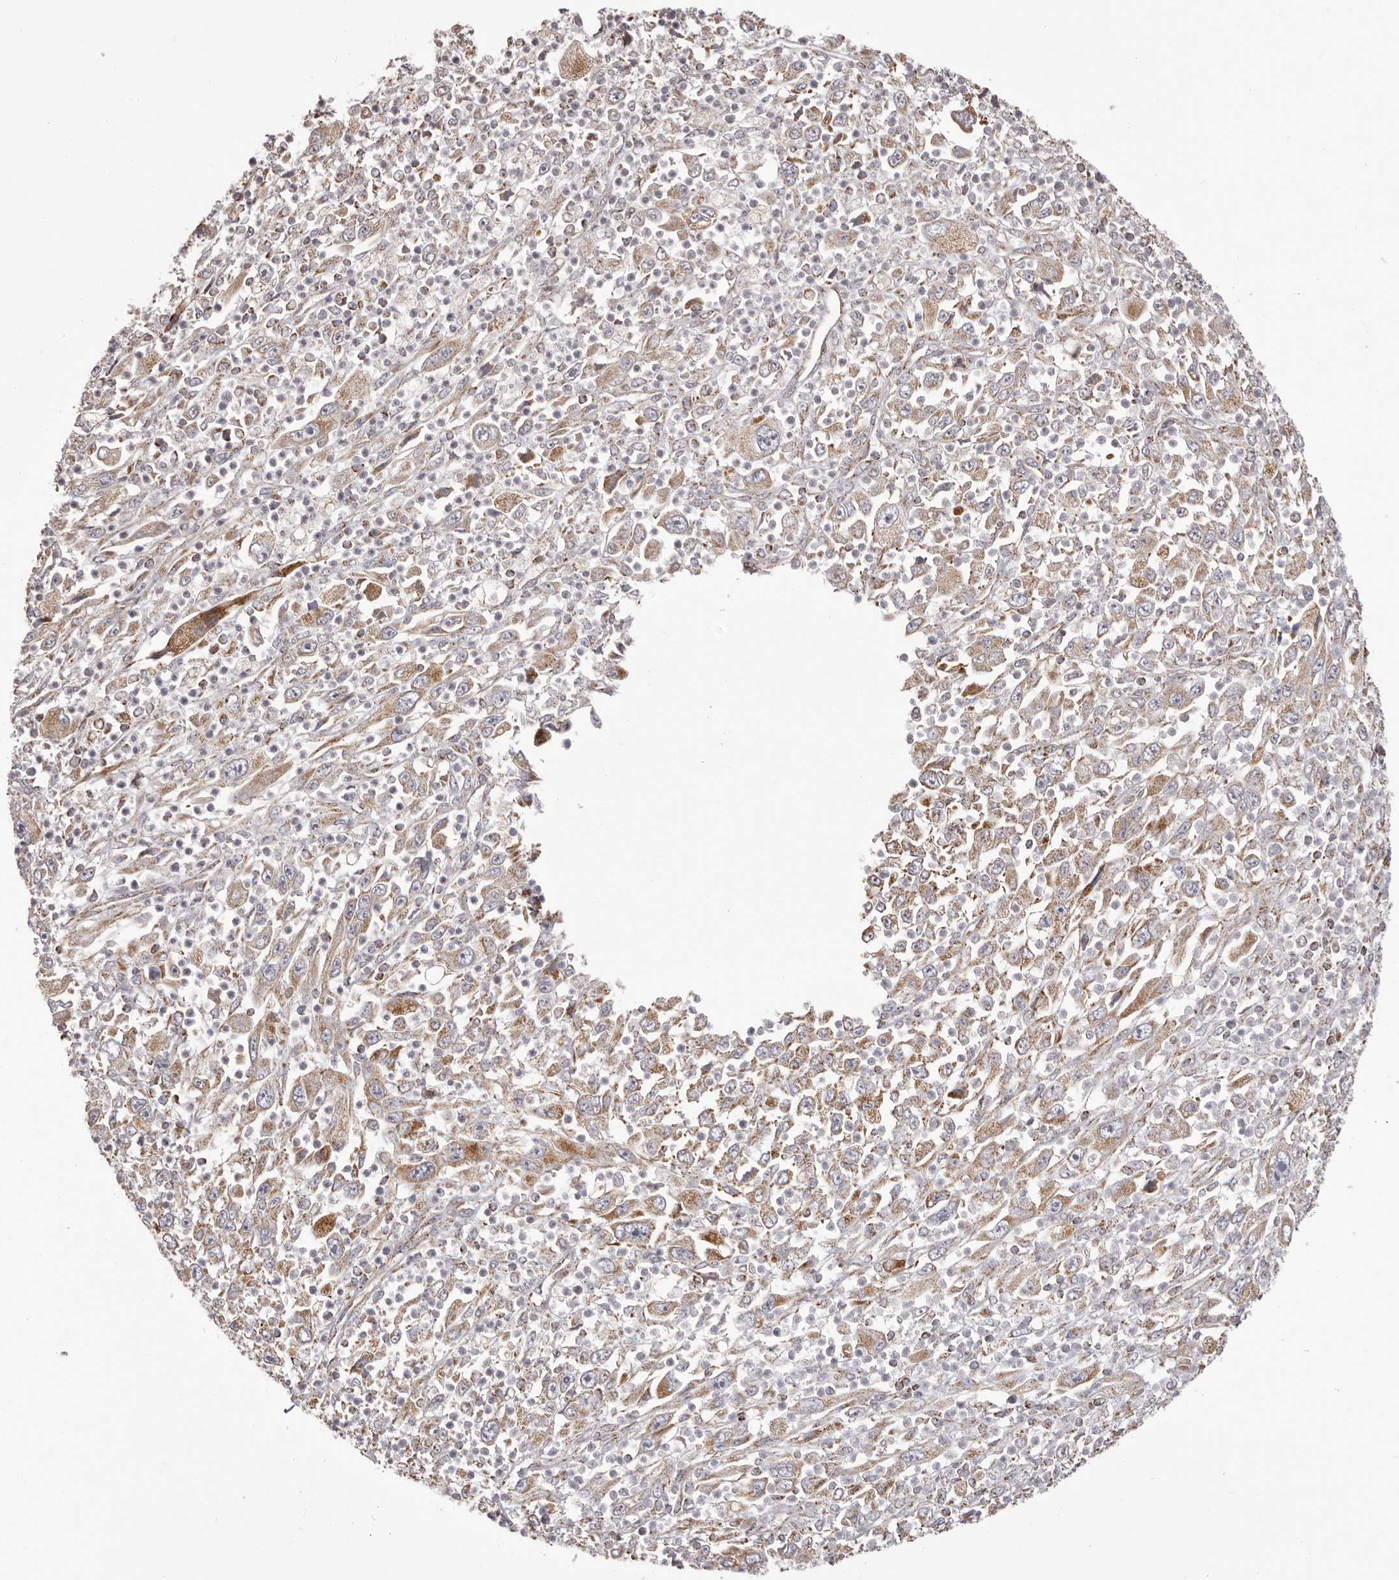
{"staining": {"intensity": "moderate", "quantity": ">75%", "location": "cytoplasmic/membranous"}, "tissue": "melanoma", "cell_type": "Tumor cells", "image_type": "cancer", "snomed": [{"axis": "morphology", "description": "Malignant melanoma, Metastatic site"}, {"axis": "topography", "description": "Skin"}], "caption": "The image shows a brown stain indicating the presence of a protein in the cytoplasmic/membranous of tumor cells in melanoma.", "gene": "CHRM2", "patient": {"sex": "female", "age": 56}}